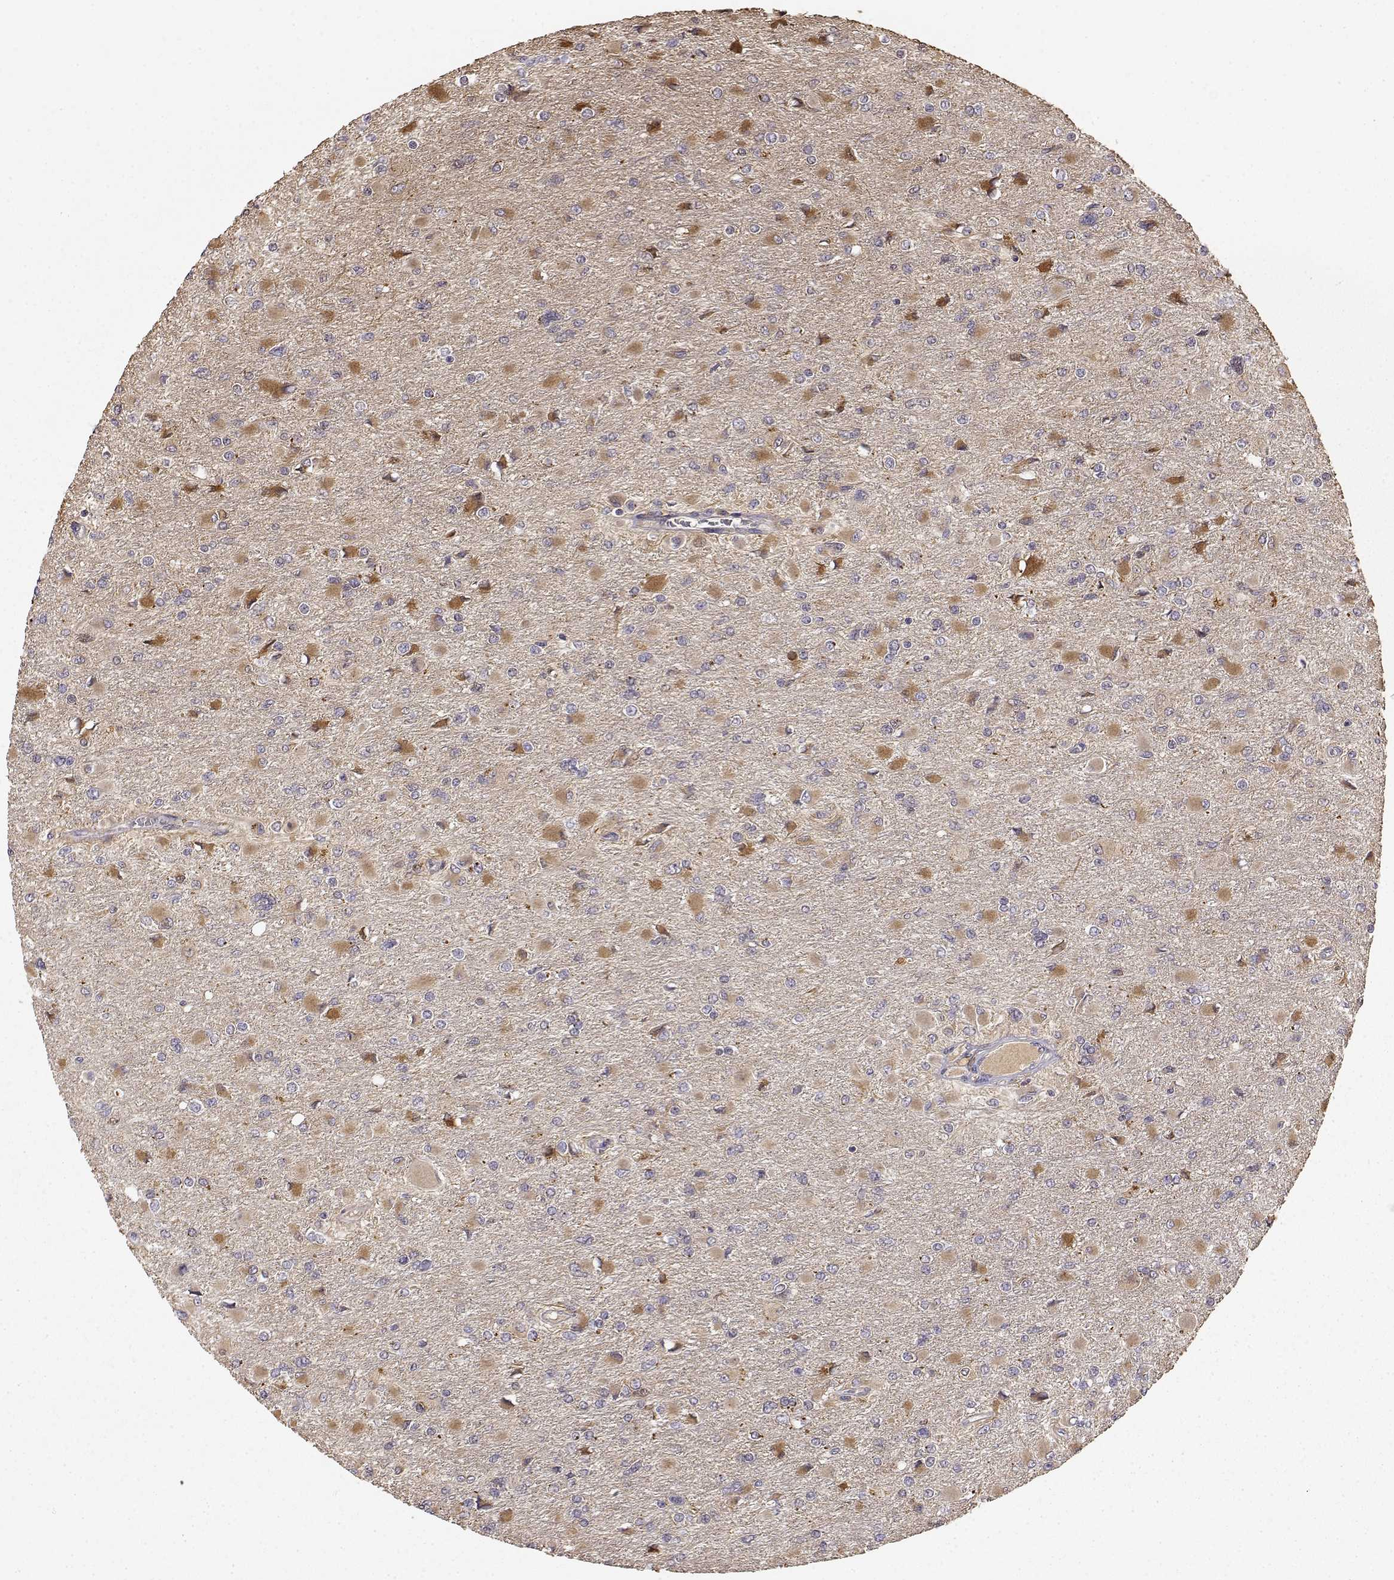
{"staining": {"intensity": "weak", "quantity": "25%-75%", "location": "cytoplasmic/membranous"}, "tissue": "glioma", "cell_type": "Tumor cells", "image_type": "cancer", "snomed": [{"axis": "morphology", "description": "Glioma, malignant, High grade"}, {"axis": "topography", "description": "Cerebral cortex"}], "caption": "A brown stain highlights weak cytoplasmic/membranous expression of a protein in human glioma tumor cells. (DAB IHC with brightfield microscopy, high magnification).", "gene": "CRIM1", "patient": {"sex": "female", "age": 36}}